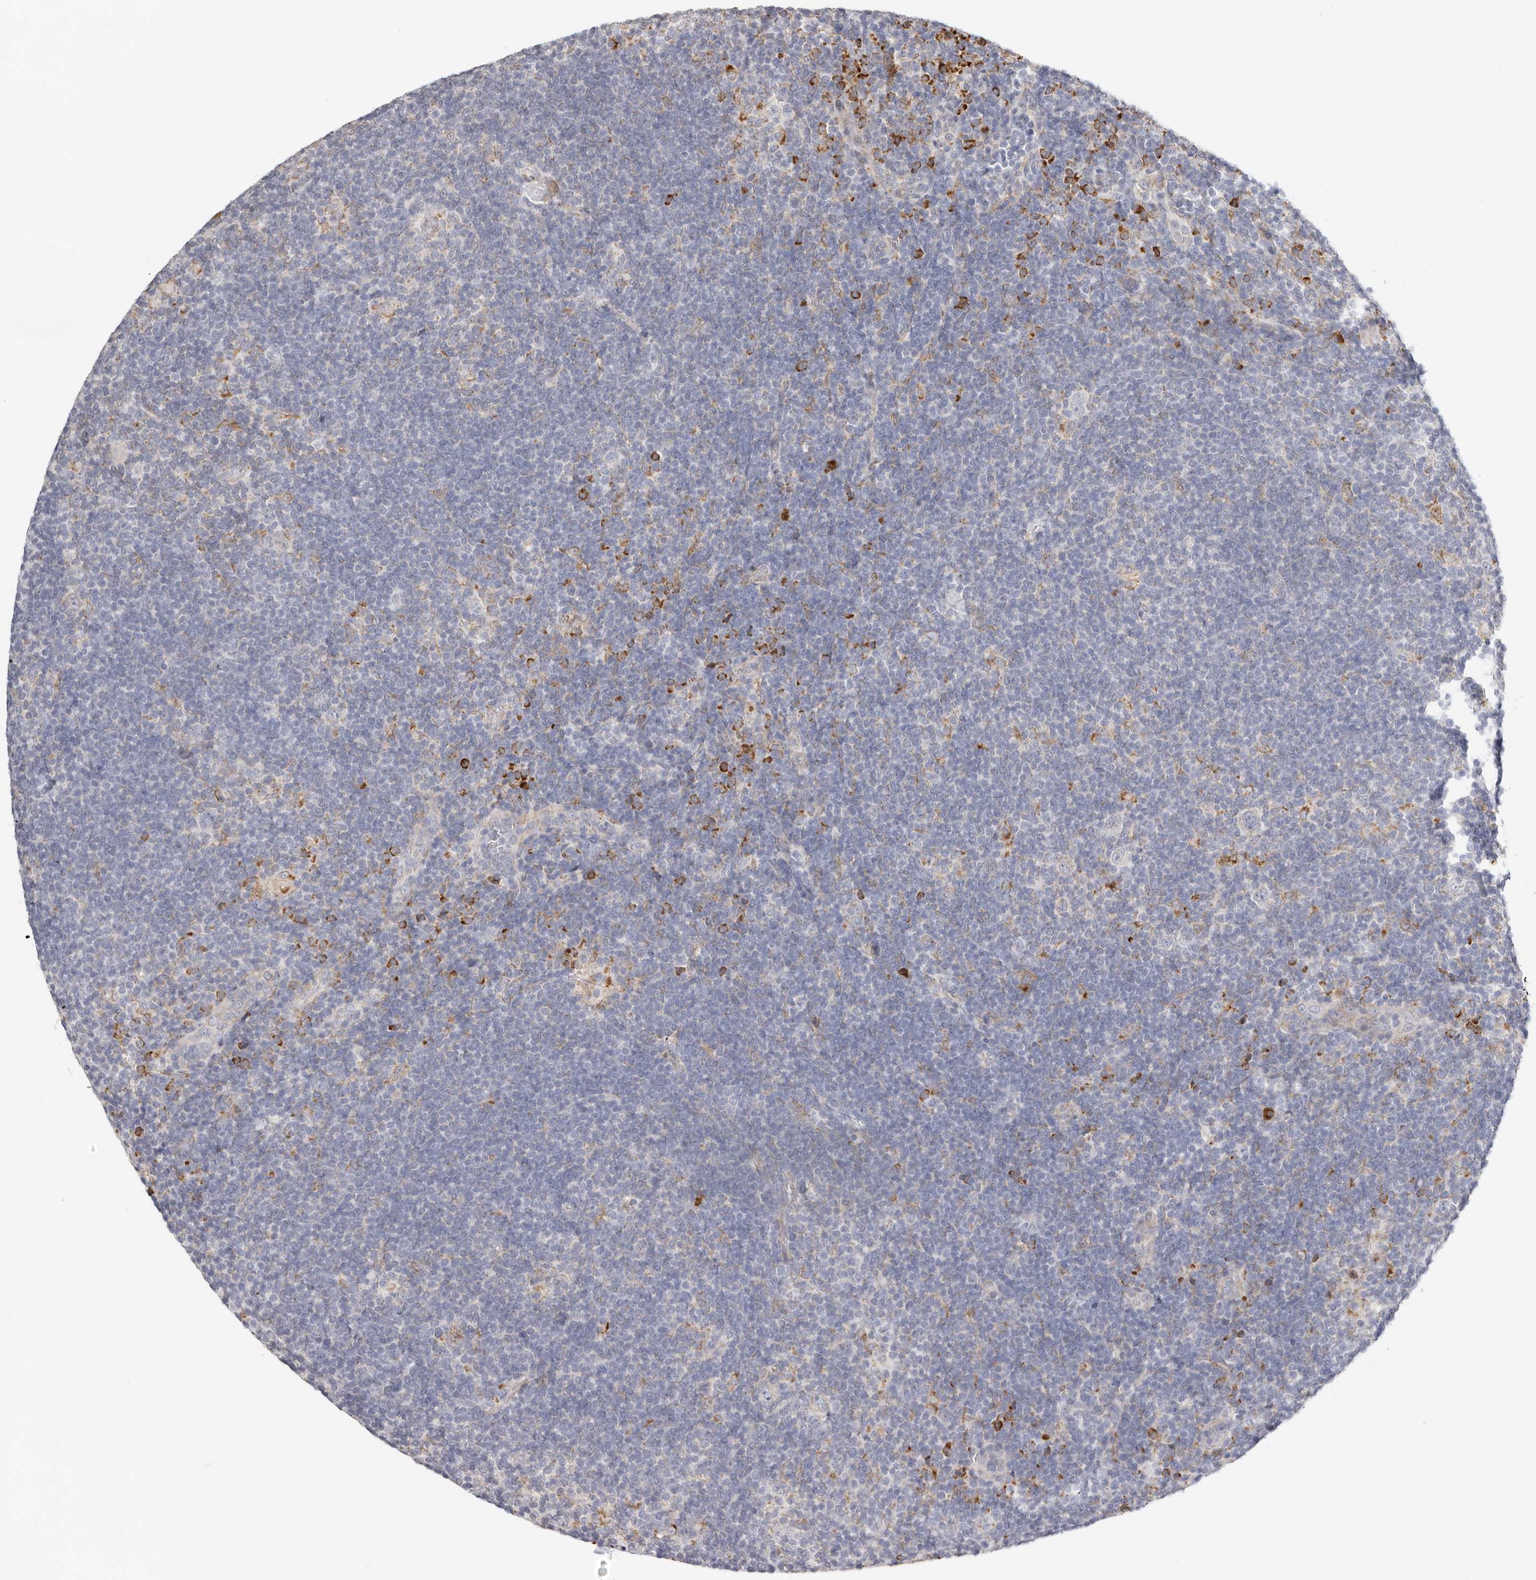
{"staining": {"intensity": "negative", "quantity": "none", "location": "none"}, "tissue": "lymphoma", "cell_type": "Tumor cells", "image_type": "cancer", "snomed": [{"axis": "morphology", "description": "Hodgkin's disease, NOS"}, {"axis": "topography", "description": "Lymph node"}], "caption": "DAB immunohistochemical staining of human Hodgkin's disease demonstrates no significant staining in tumor cells.", "gene": "IL32", "patient": {"sex": "female", "age": 57}}